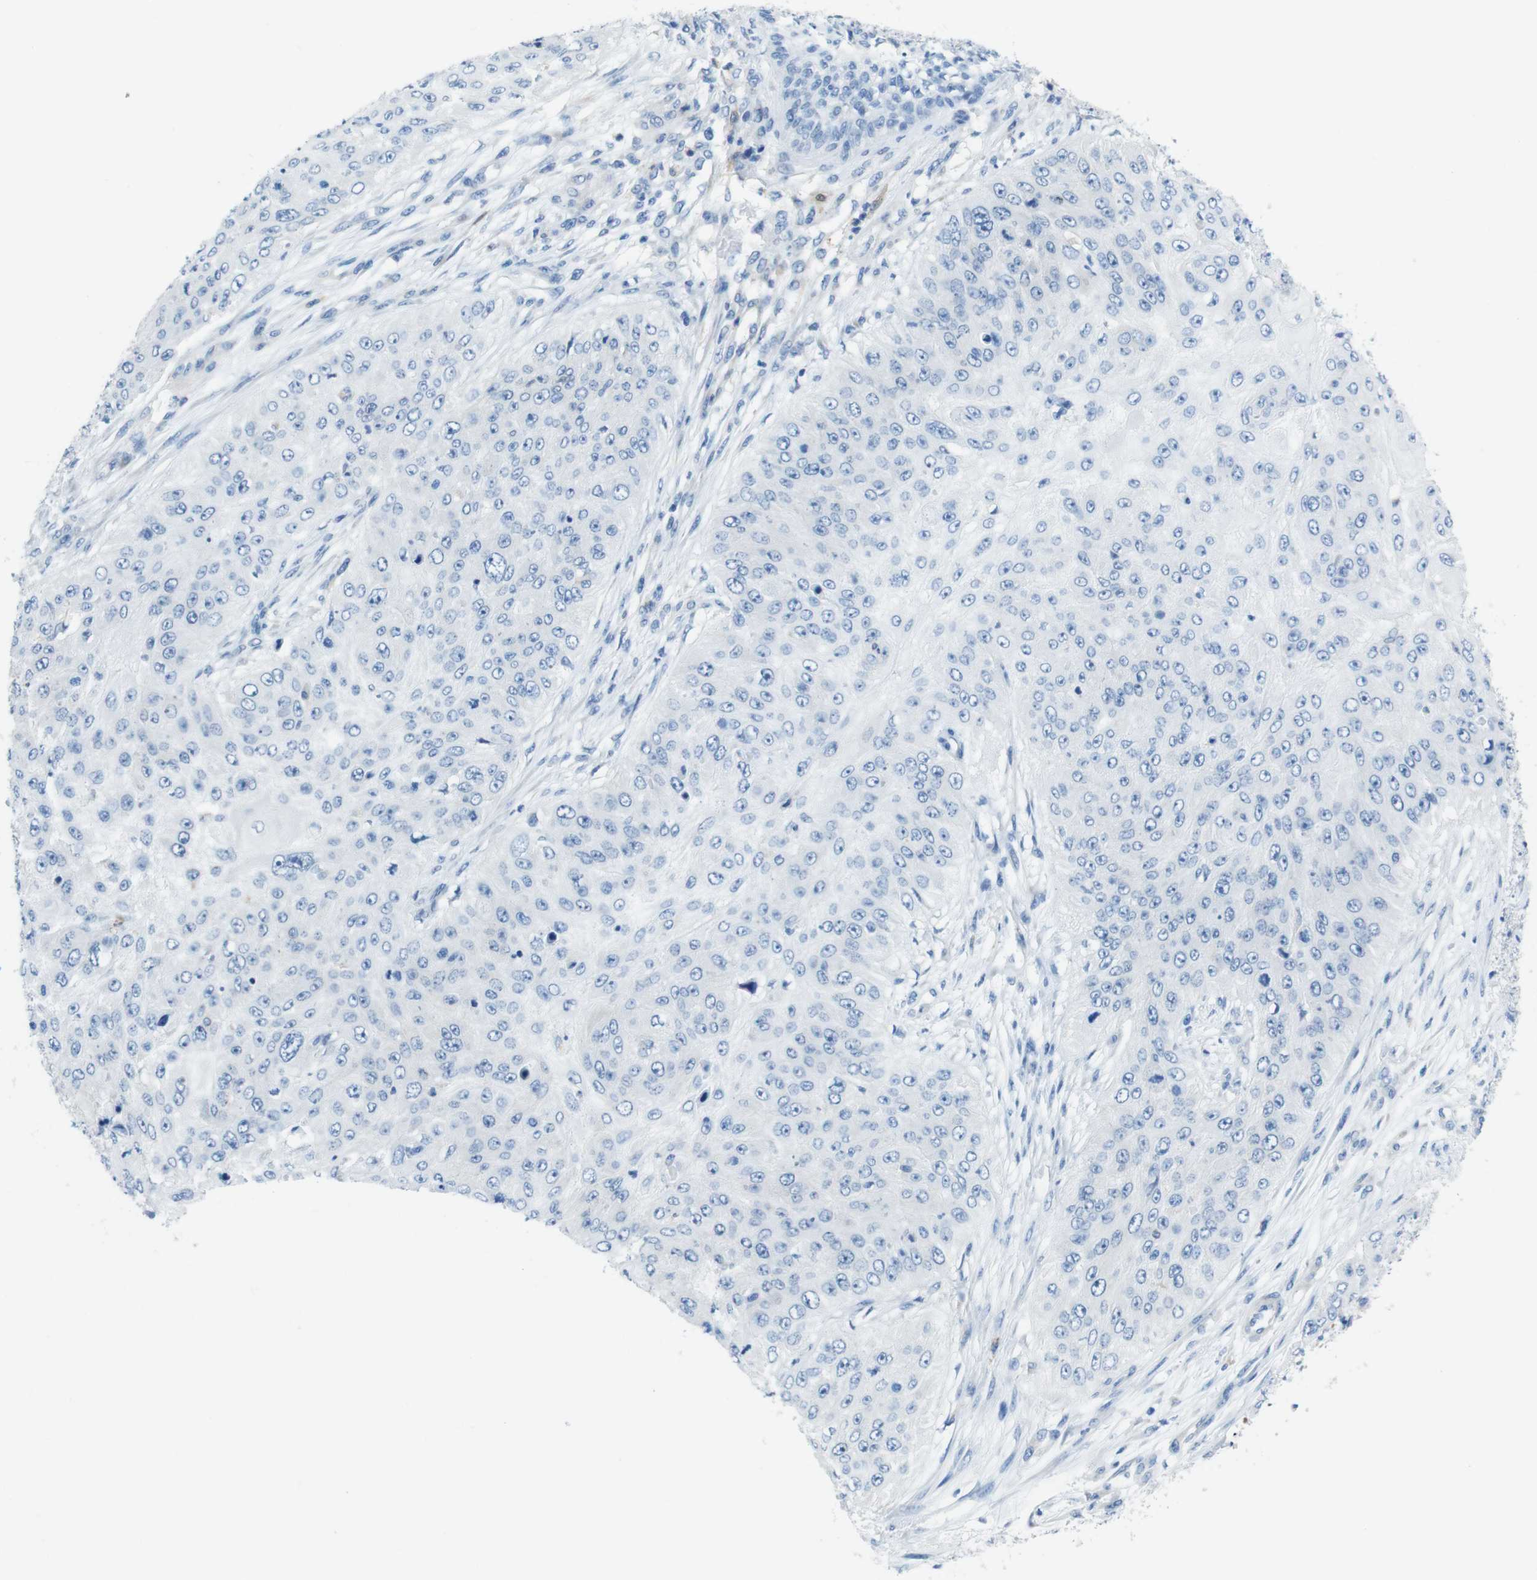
{"staining": {"intensity": "negative", "quantity": "none", "location": "none"}, "tissue": "skin cancer", "cell_type": "Tumor cells", "image_type": "cancer", "snomed": [{"axis": "morphology", "description": "Squamous cell carcinoma, NOS"}, {"axis": "topography", "description": "Skin"}], "caption": "Tumor cells show no significant protein staining in skin cancer (squamous cell carcinoma).", "gene": "CLMN", "patient": {"sex": "female", "age": 80}}